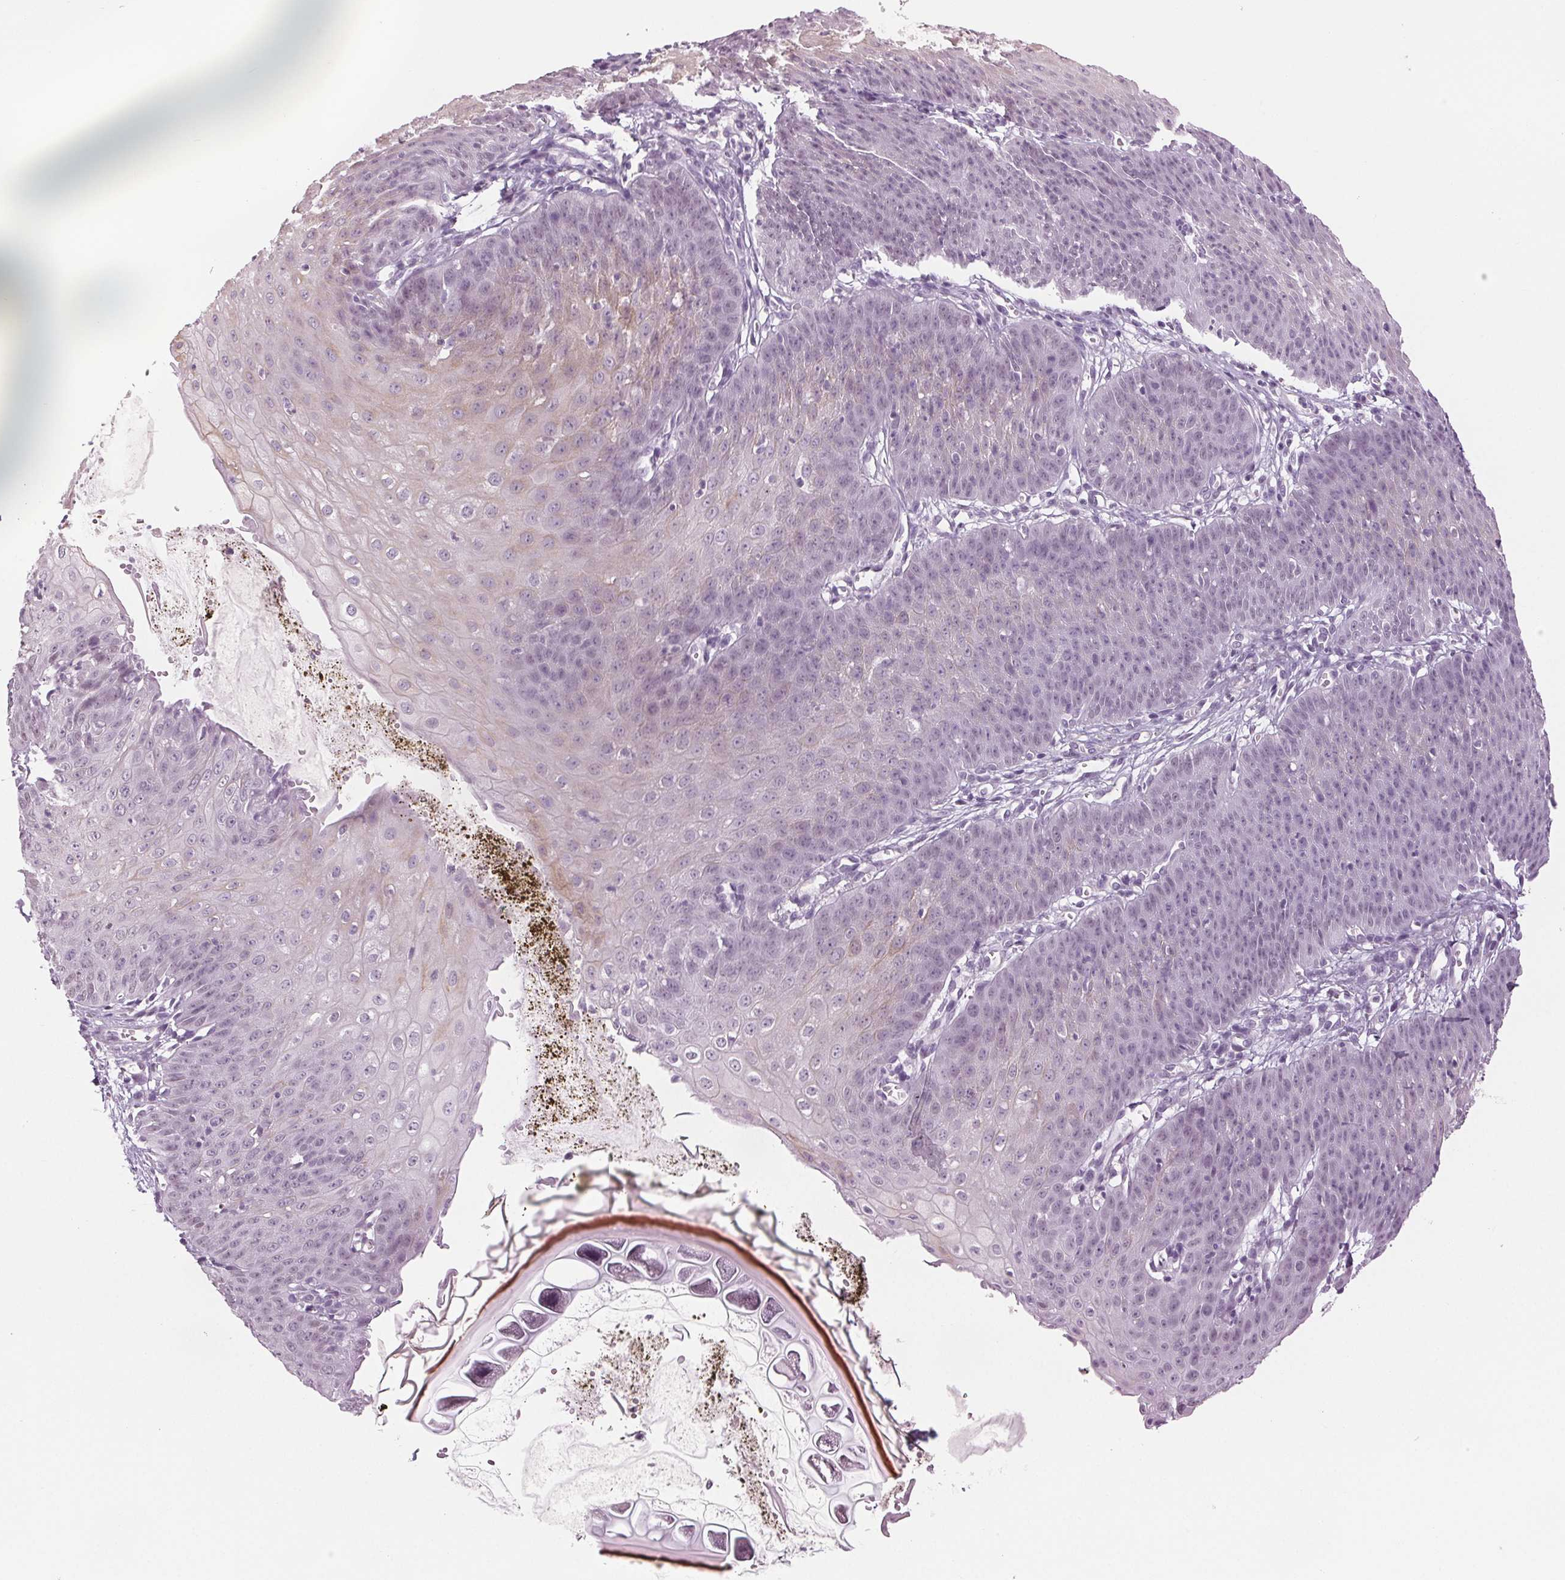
{"staining": {"intensity": "negative", "quantity": "none", "location": "none"}, "tissue": "esophagus", "cell_type": "Squamous epithelial cells", "image_type": "normal", "snomed": [{"axis": "morphology", "description": "Normal tissue, NOS"}, {"axis": "topography", "description": "Esophagus"}], "caption": "Photomicrograph shows no protein expression in squamous epithelial cells of benign esophagus. (Immunohistochemistry, brightfield microscopy, high magnification).", "gene": "DNAJC6", "patient": {"sex": "male", "age": 71}}